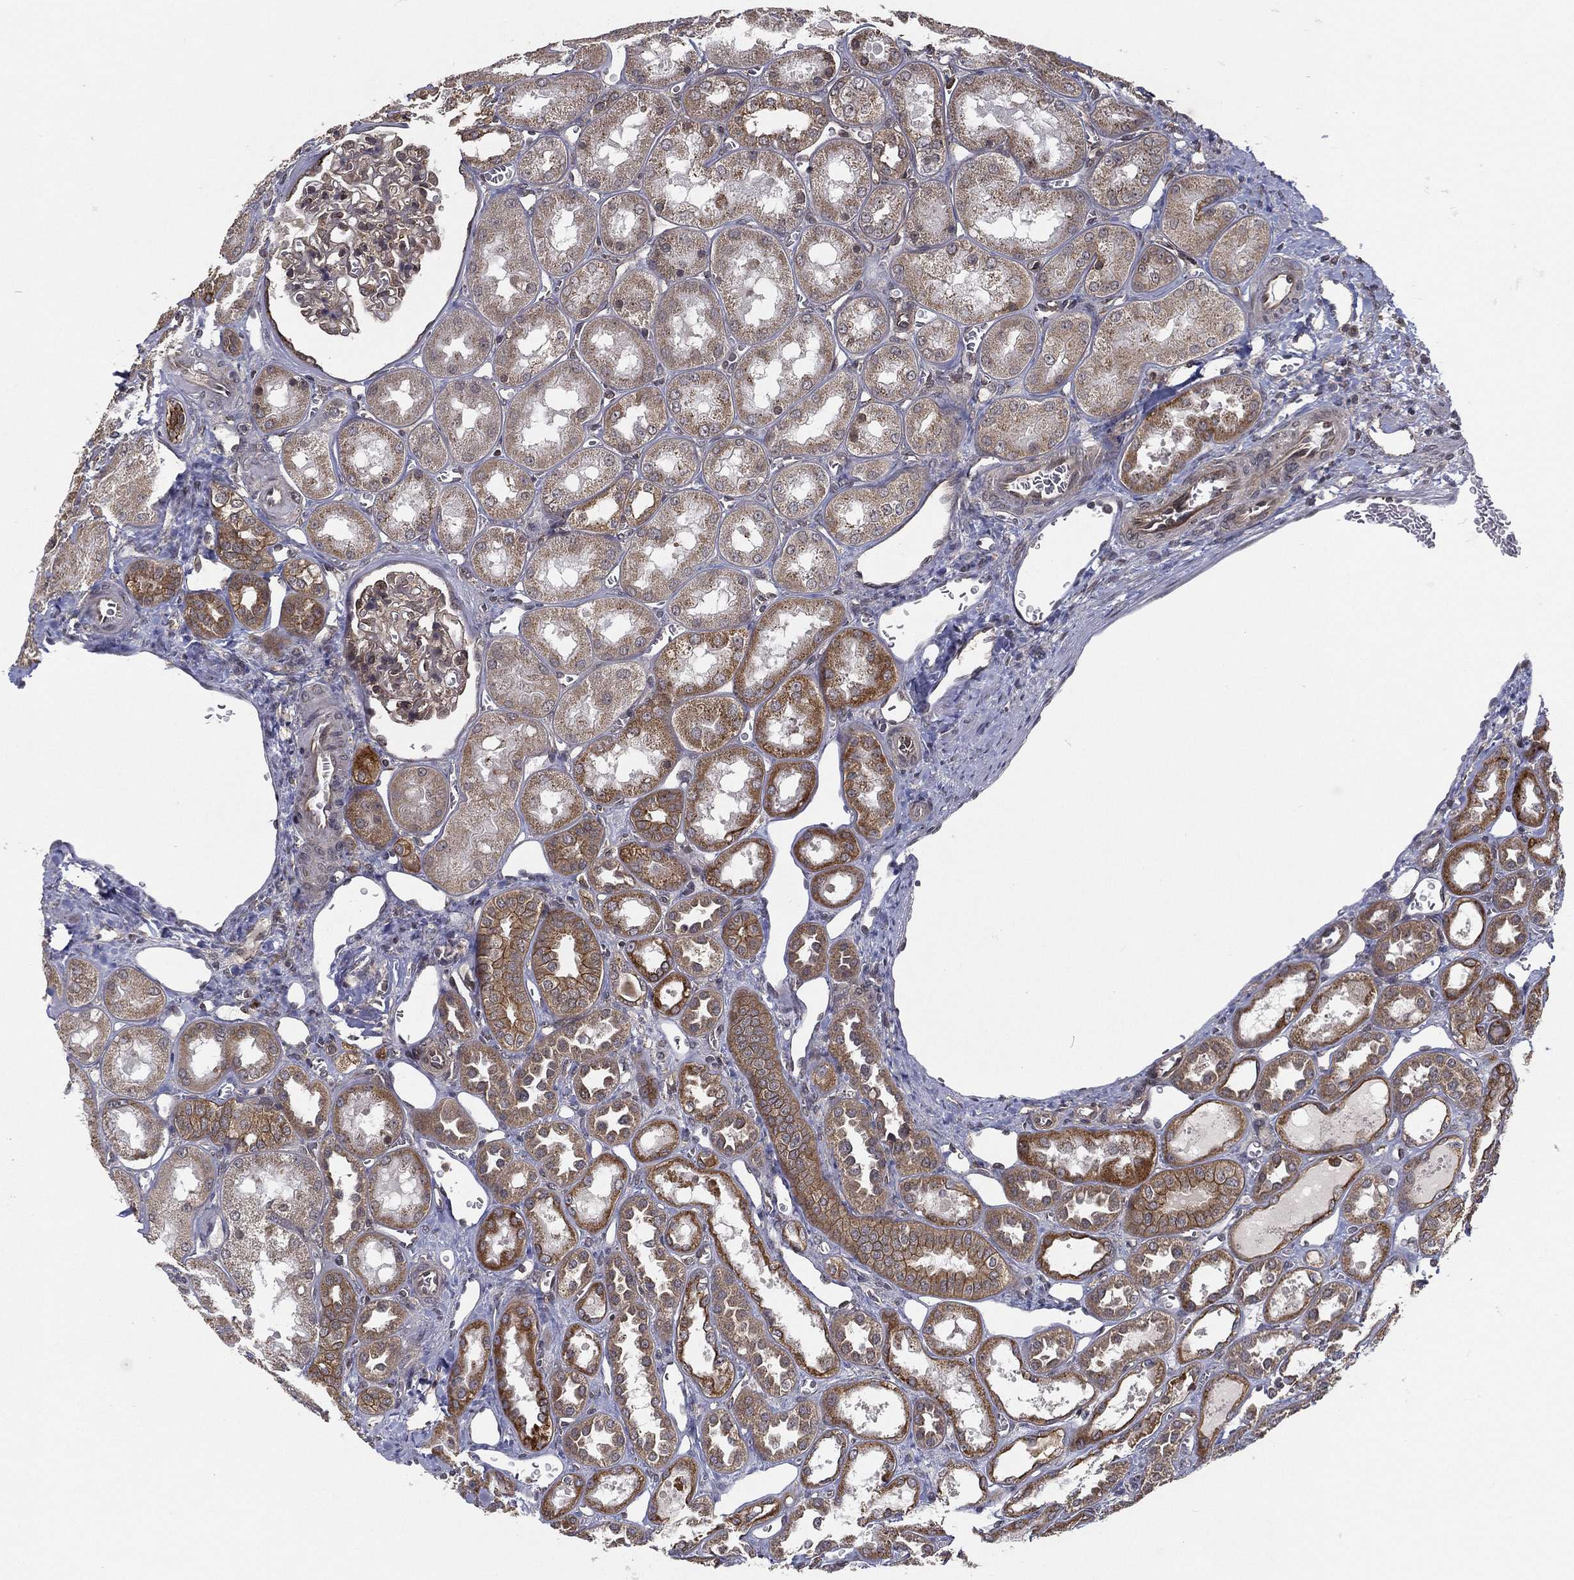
{"staining": {"intensity": "negative", "quantity": "none", "location": "none"}, "tissue": "kidney", "cell_type": "Cells in glomeruli", "image_type": "normal", "snomed": [{"axis": "morphology", "description": "Normal tissue, NOS"}, {"axis": "topography", "description": "Kidney"}], "caption": "Immunohistochemical staining of unremarkable kidney reveals no significant staining in cells in glomeruli. (Brightfield microscopy of DAB immunohistochemistry at high magnification).", "gene": "UACA", "patient": {"sex": "male", "age": 73}}